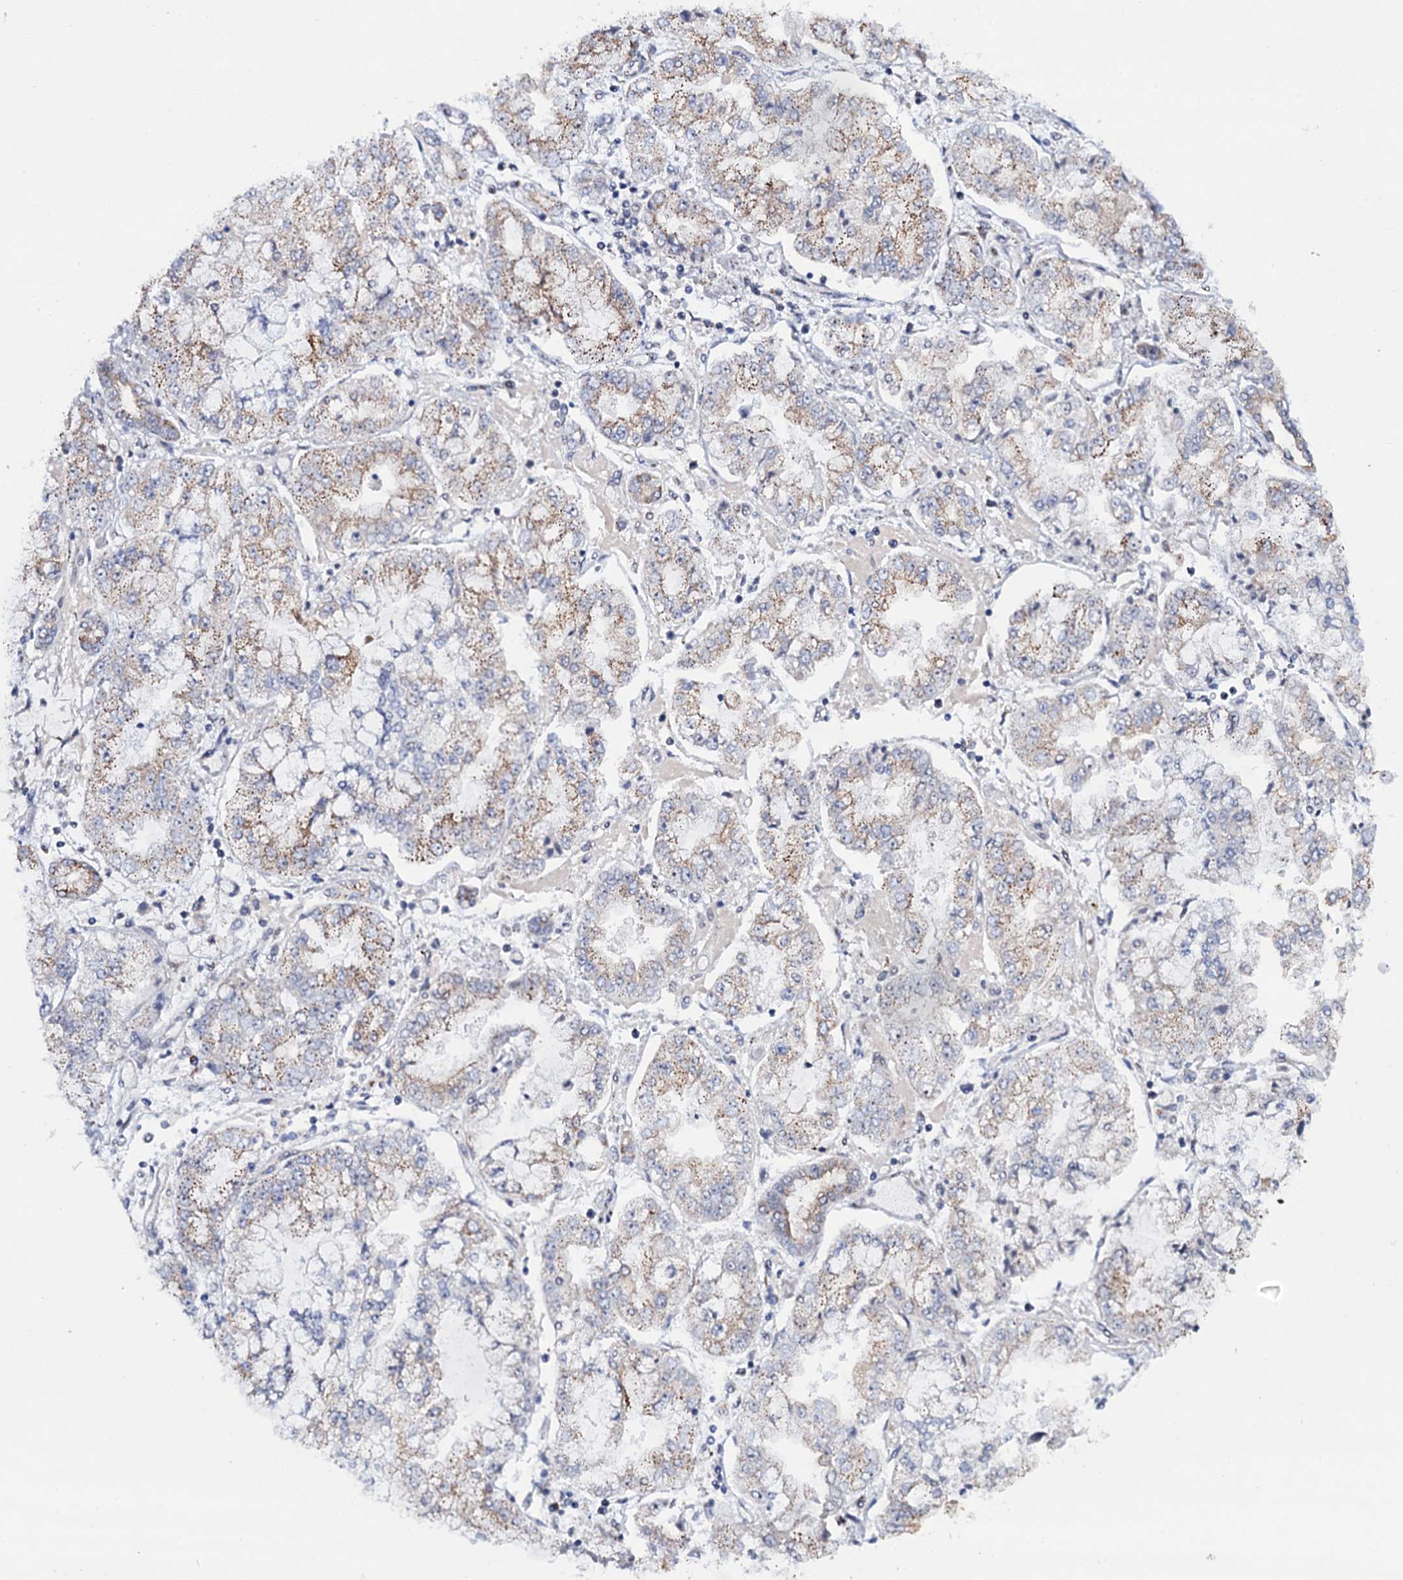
{"staining": {"intensity": "moderate", "quantity": "25%-75%", "location": "cytoplasmic/membranous"}, "tissue": "stomach cancer", "cell_type": "Tumor cells", "image_type": "cancer", "snomed": [{"axis": "morphology", "description": "Adenocarcinoma, NOS"}, {"axis": "topography", "description": "Stomach"}], "caption": "Stomach cancer (adenocarcinoma) tissue reveals moderate cytoplasmic/membranous expression in approximately 25%-75% of tumor cells", "gene": "THAP2", "patient": {"sex": "male", "age": 76}}